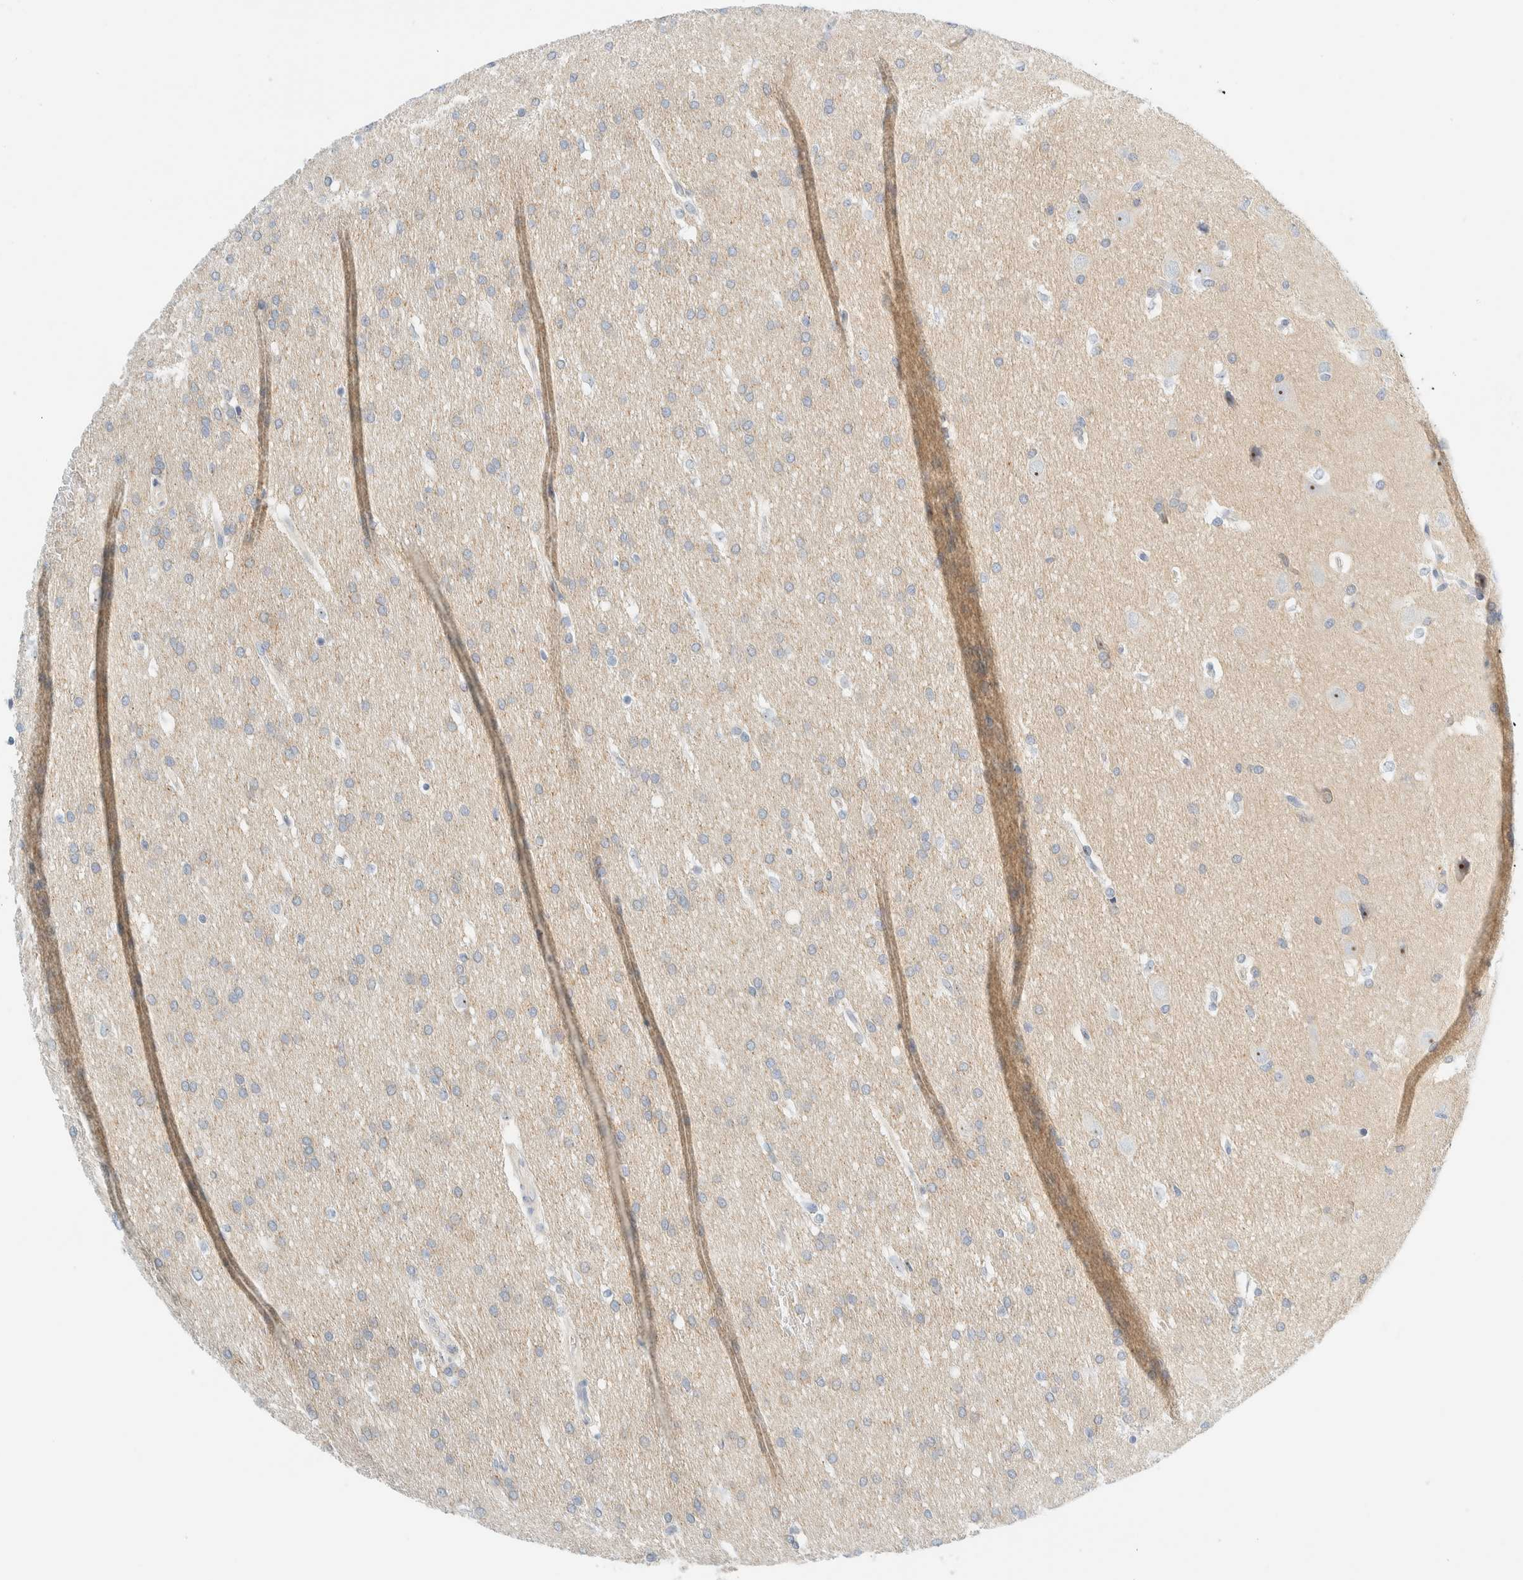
{"staining": {"intensity": "weak", "quantity": "<25%", "location": "cytoplasmic/membranous"}, "tissue": "glioma", "cell_type": "Tumor cells", "image_type": "cancer", "snomed": [{"axis": "morphology", "description": "Glioma, malignant, Low grade"}, {"axis": "topography", "description": "Brain"}], "caption": "The immunohistochemistry micrograph has no significant expression in tumor cells of glioma tissue.", "gene": "NDE1", "patient": {"sex": "female", "age": 37}}